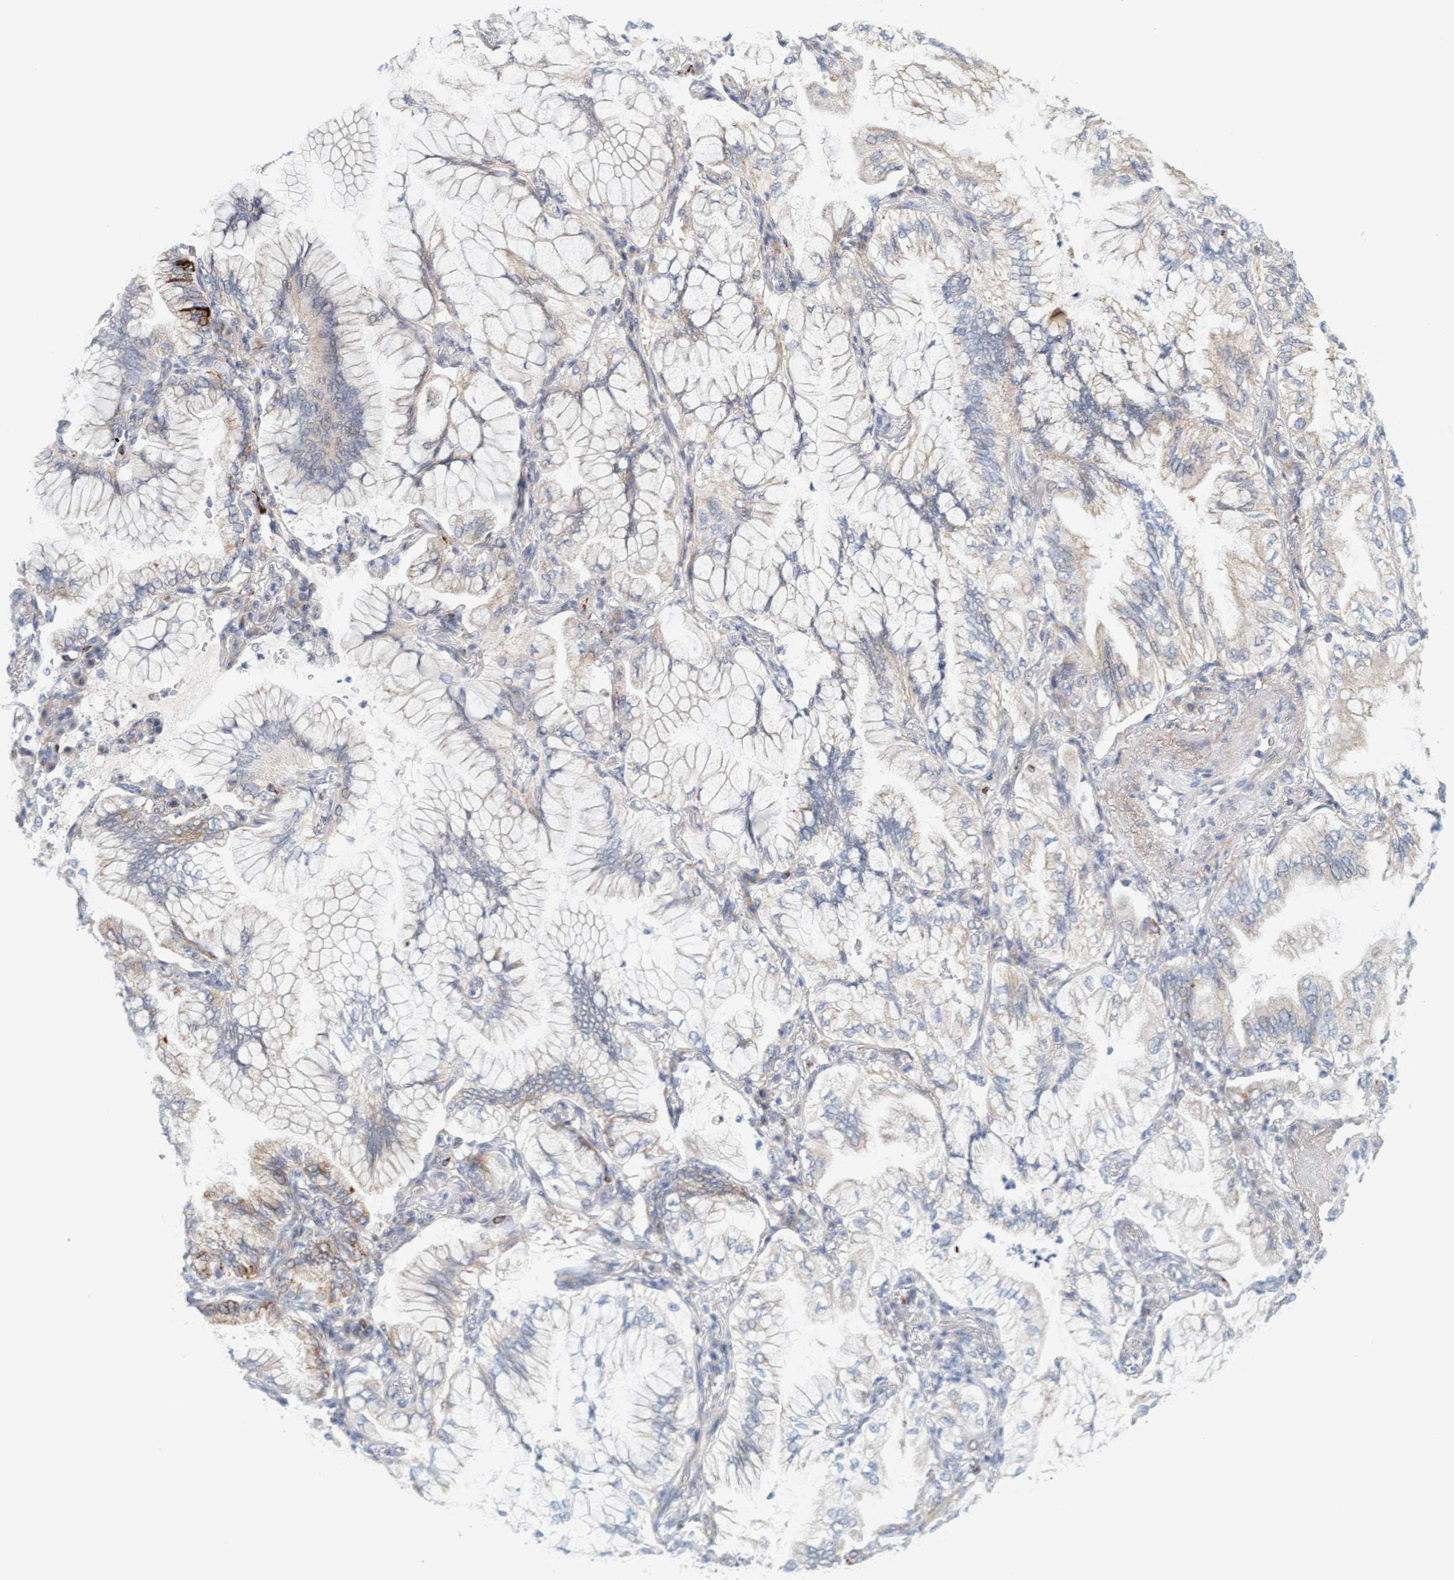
{"staining": {"intensity": "moderate", "quantity": "<25%", "location": "cytoplasmic/membranous"}, "tissue": "lung cancer", "cell_type": "Tumor cells", "image_type": "cancer", "snomed": [{"axis": "morphology", "description": "Adenocarcinoma, NOS"}, {"axis": "topography", "description": "Lung"}], "caption": "Adenocarcinoma (lung) tissue demonstrates moderate cytoplasmic/membranous positivity in approximately <25% of tumor cells (Stains: DAB in brown, nuclei in blue, Microscopy: brightfield microscopy at high magnification).", "gene": "ZC3H3", "patient": {"sex": "female", "age": 70}}